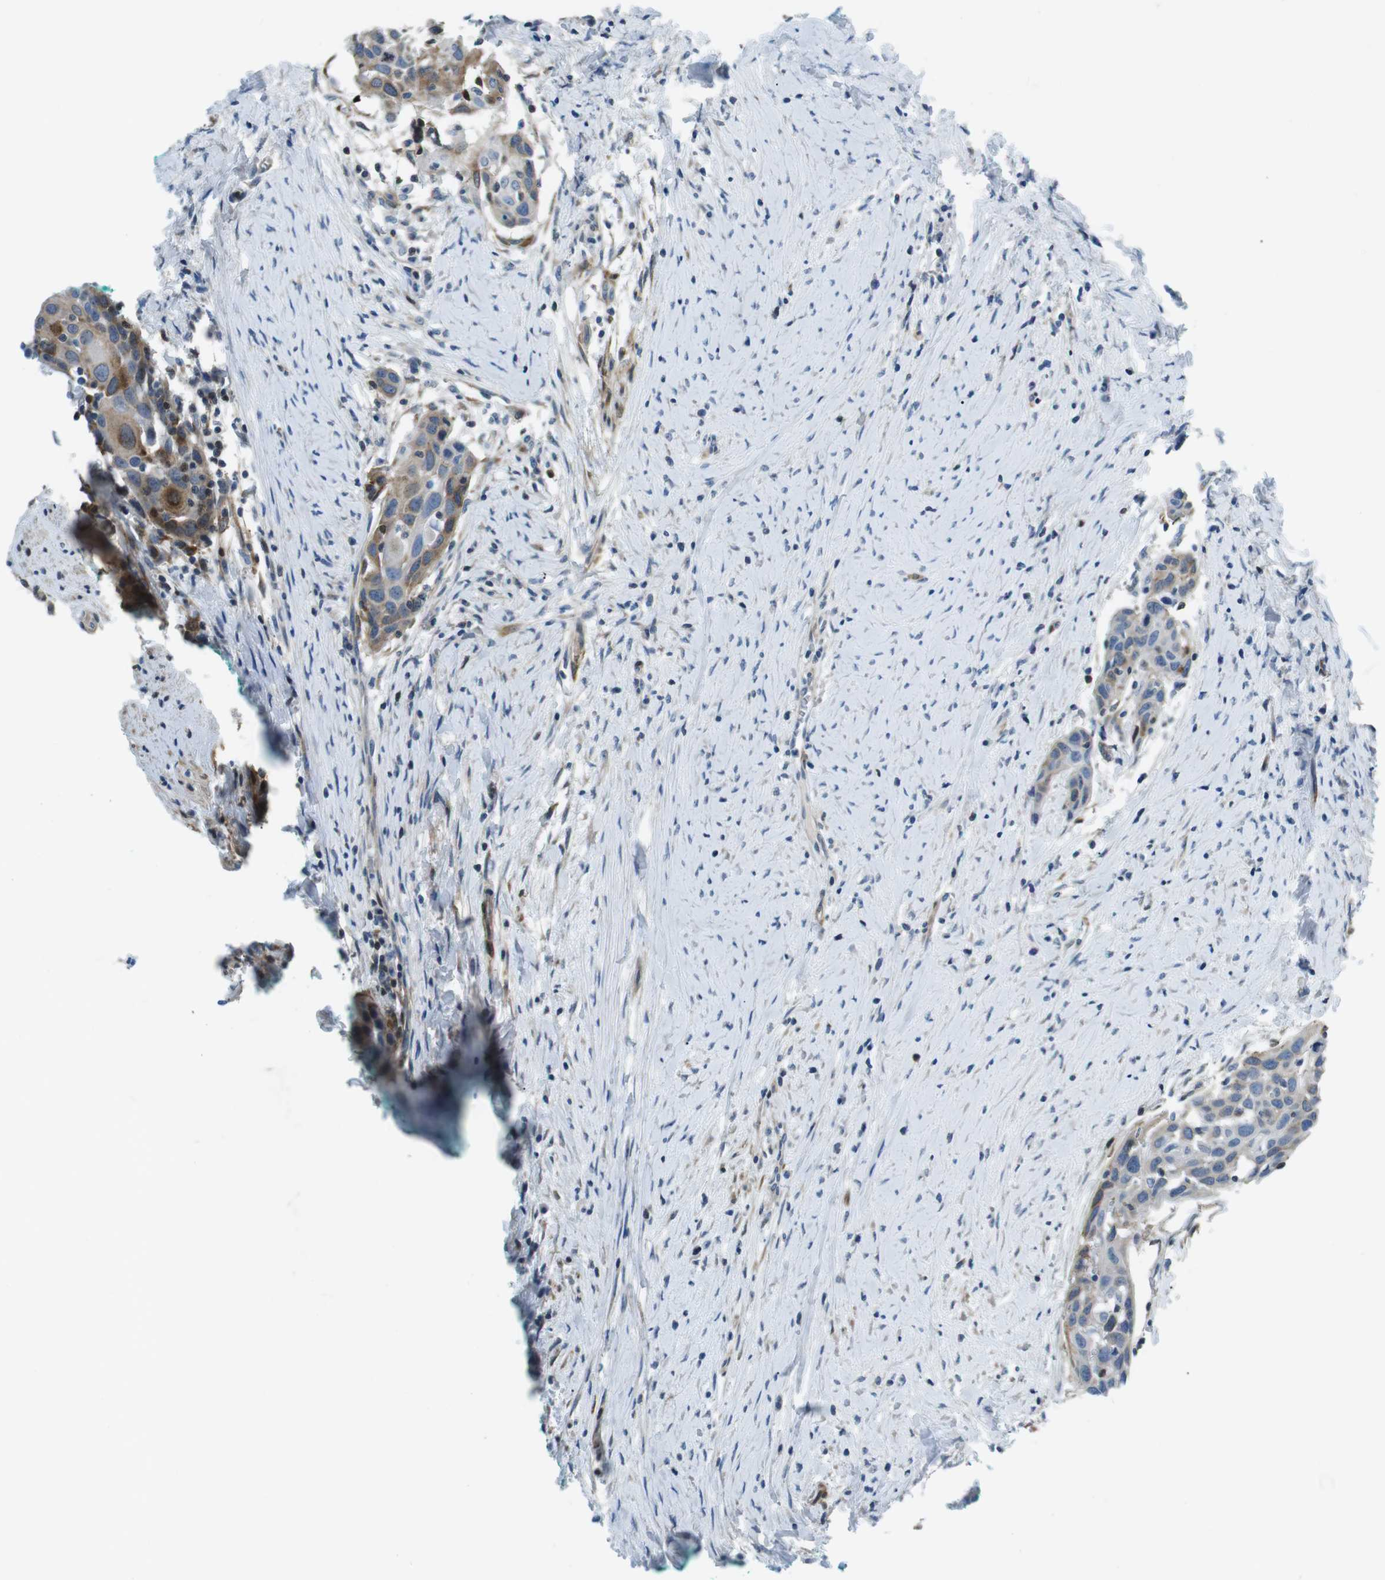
{"staining": {"intensity": "moderate", "quantity": "25%-75%", "location": "cytoplasmic/membranous"}, "tissue": "head and neck cancer", "cell_type": "Tumor cells", "image_type": "cancer", "snomed": [{"axis": "morphology", "description": "Squamous cell carcinoma, NOS"}, {"axis": "topography", "description": "Oral tissue"}, {"axis": "topography", "description": "Head-Neck"}], "caption": "Tumor cells demonstrate moderate cytoplasmic/membranous staining in about 25%-75% of cells in squamous cell carcinoma (head and neck).", "gene": "PHLDA1", "patient": {"sex": "female", "age": 50}}